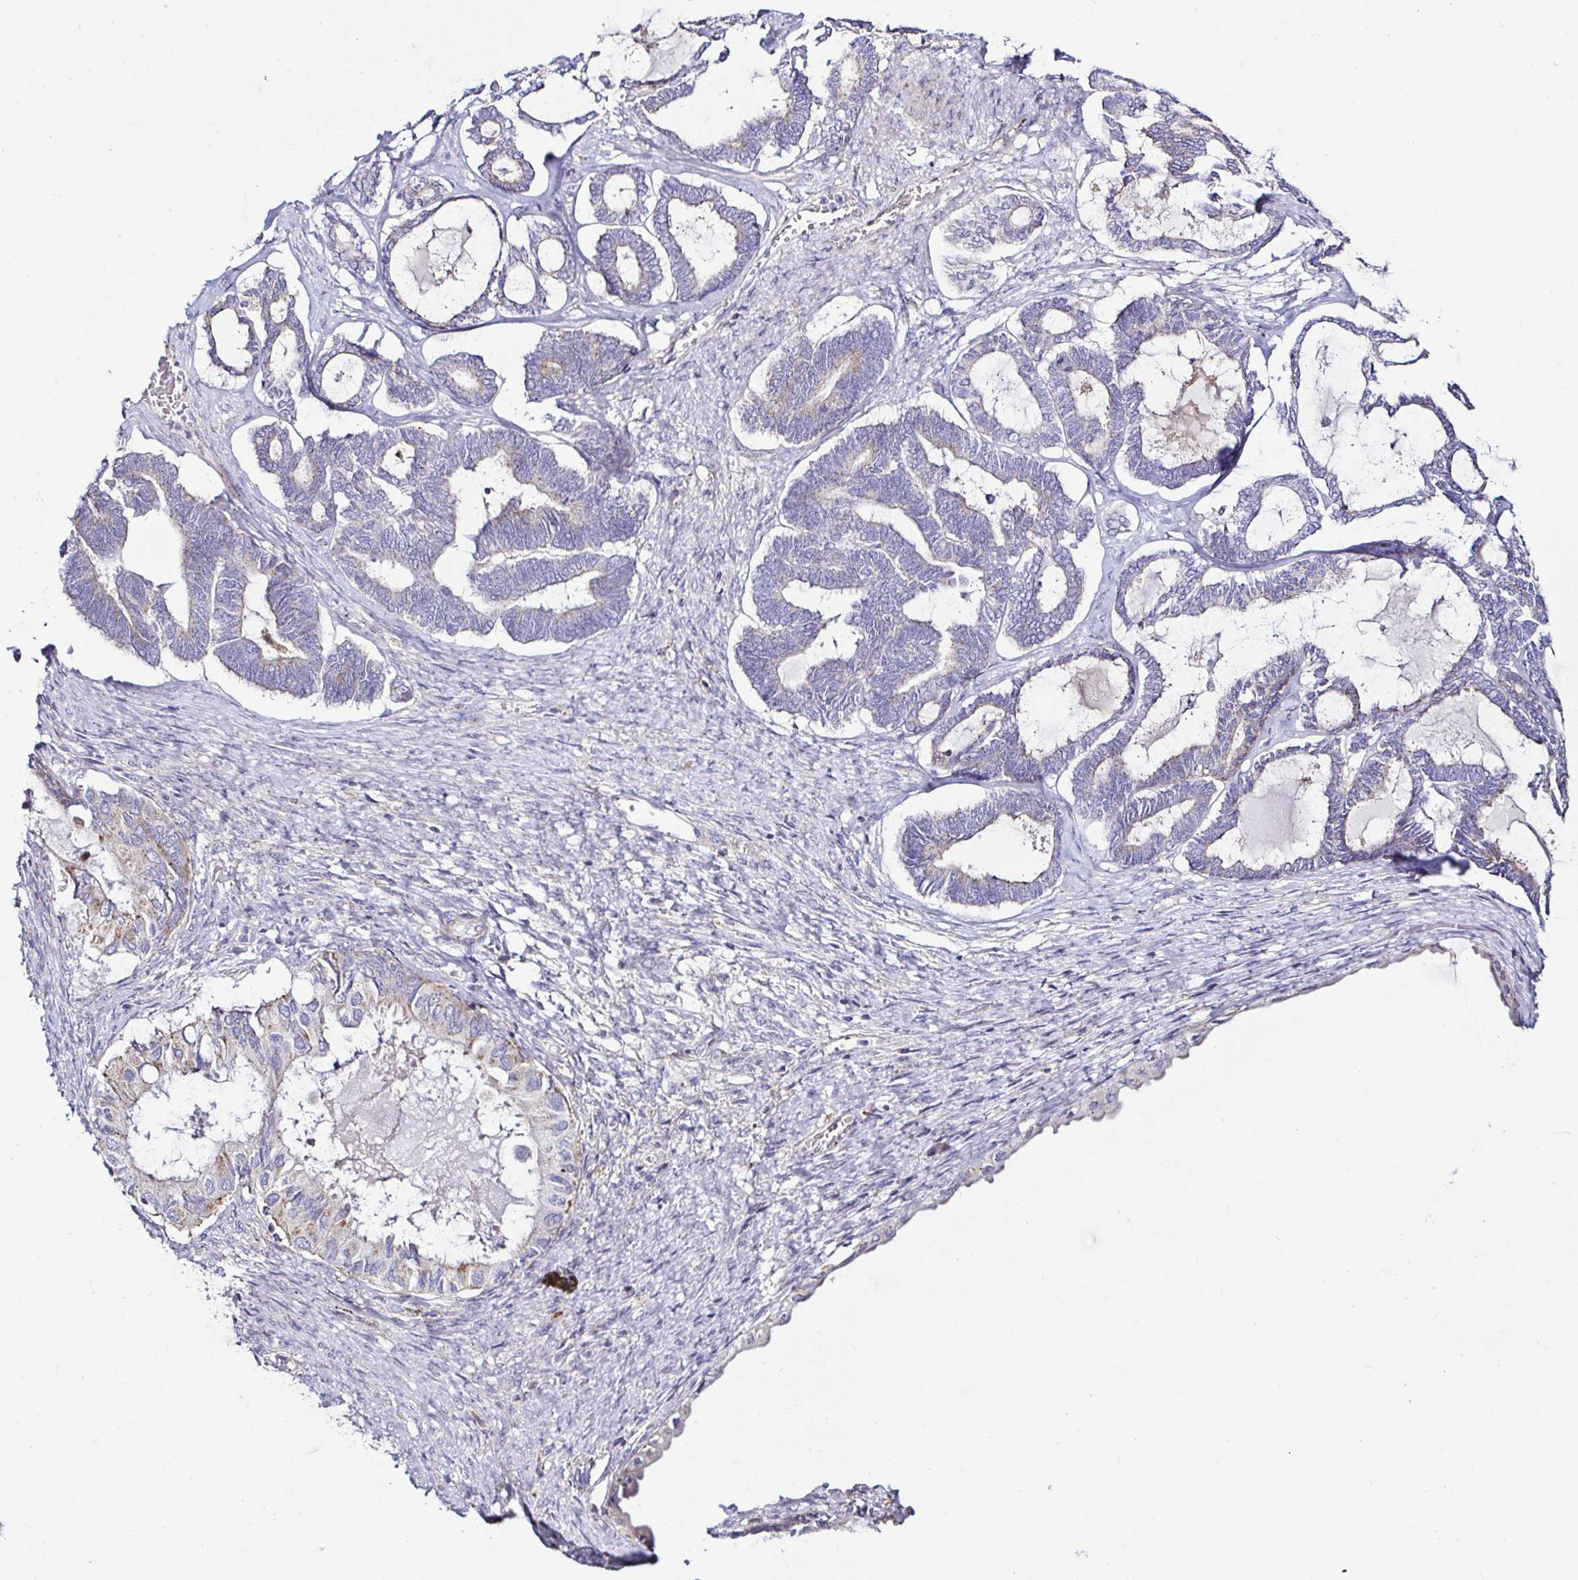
{"staining": {"intensity": "weak", "quantity": "<25%", "location": "cytoplasmic/membranous"}, "tissue": "ovarian cancer", "cell_type": "Tumor cells", "image_type": "cancer", "snomed": [{"axis": "morphology", "description": "Carcinoma, endometroid"}, {"axis": "topography", "description": "Ovary"}], "caption": "The image displays no staining of tumor cells in ovarian endometroid carcinoma. The staining was performed using DAB (3,3'-diaminobenzidine) to visualize the protein expression in brown, while the nuclei were stained in blue with hematoxylin (Magnification: 20x).", "gene": "GALNS", "patient": {"sex": "female", "age": 70}}